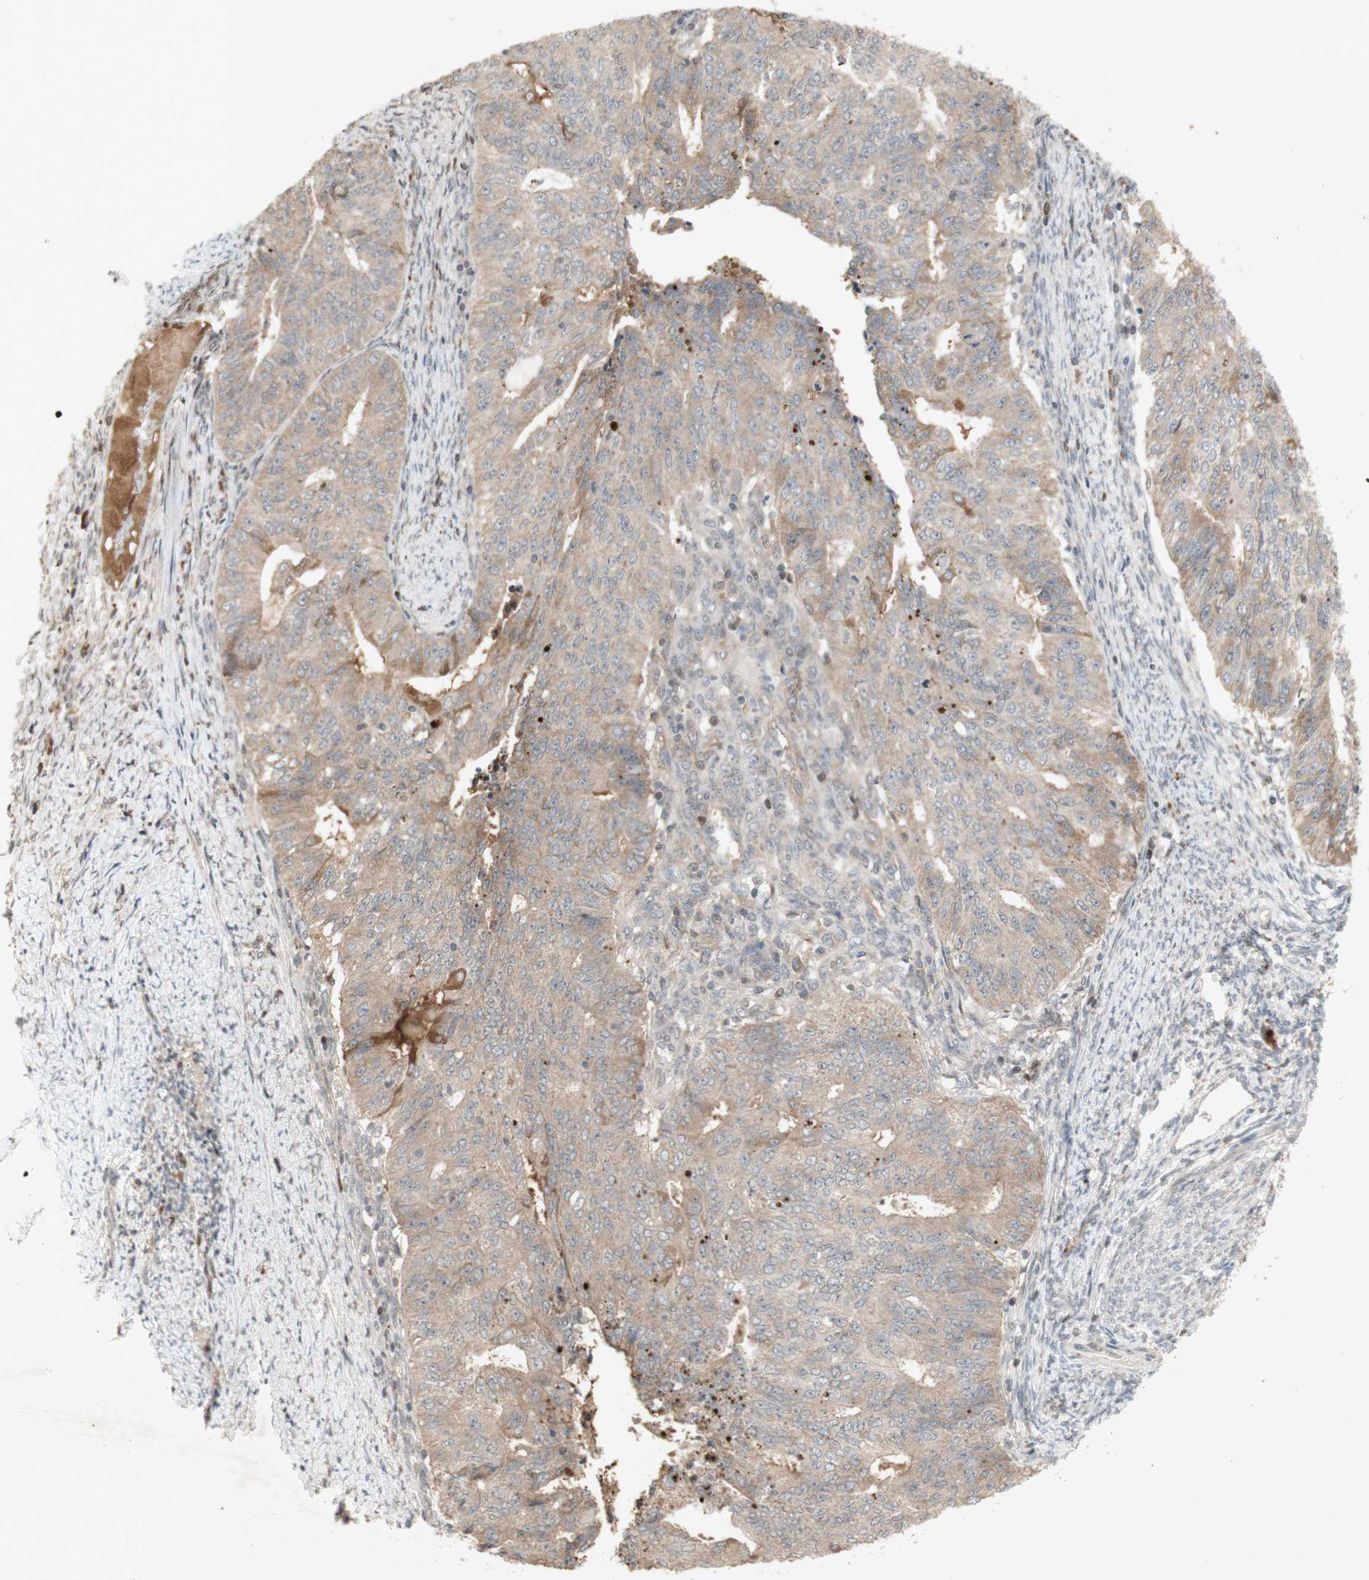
{"staining": {"intensity": "weak", "quantity": "25%-75%", "location": "cytoplasmic/membranous"}, "tissue": "endometrial cancer", "cell_type": "Tumor cells", "image_type": "cancer", "snomed": [{"axis": "morphology", "description": "Adenocarcinoma, NOS"}, {"axis": "topography", "description": "Endometrium"}], "caption": "Adenocarcinoma (endometrial) was stained to show a protein in brown. There is low levels of weak cytoplasmic/membranous staining in about 25%-75% of tumor cells.", "gene": "NRG4", "patient": {"sex": "female", "age": 32}}